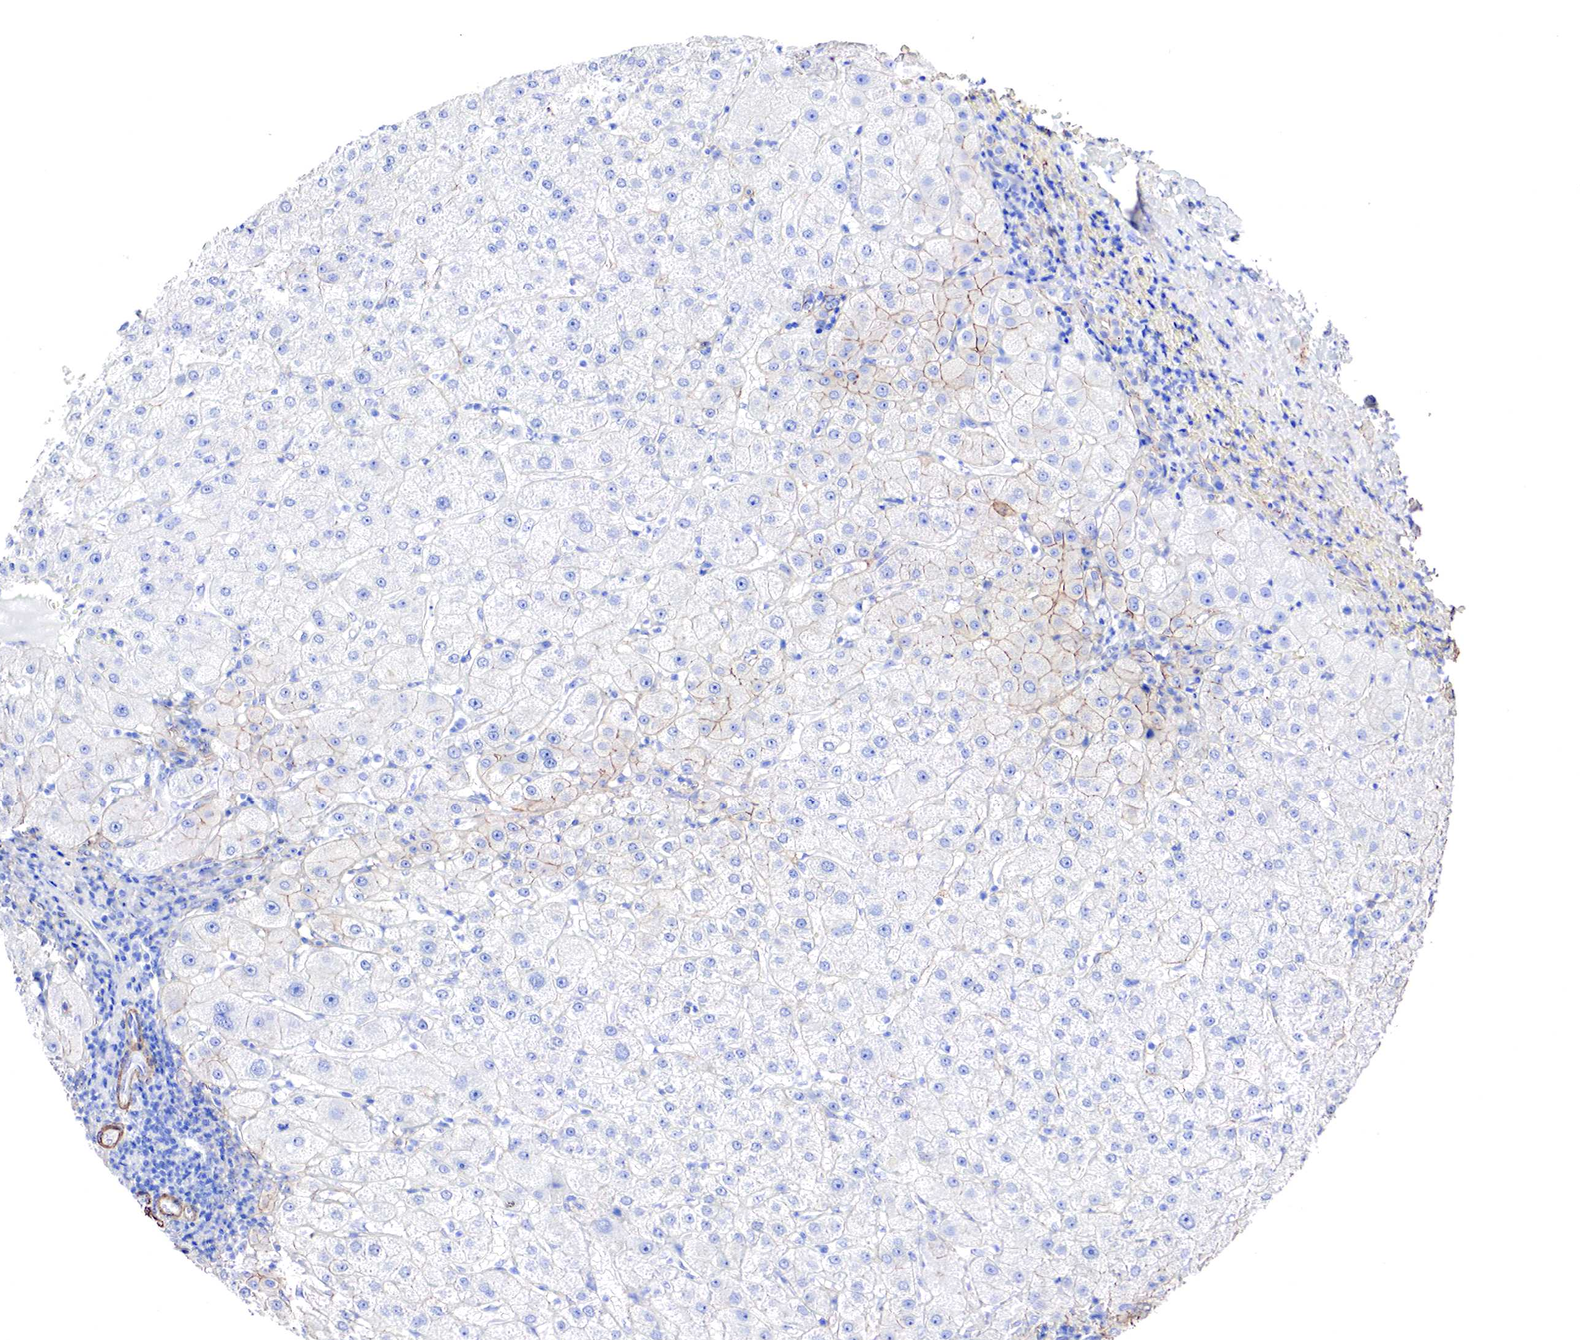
{"staining": {"intensity": "negative", "quantity": "none", "location": "none"}, "tissue": "liver", "cell_type": "Cholangiocytes", "image_type": "normal", "snomed": [{"axis": "morphology", "description": "Normal tissue, NOS"}, {"axis": "topography", "description": "Liver"}], "caption": "Image shows no significant protein positivity in cholangiocytes of normal liver.", "gene": "TPM1", "patient": {"sex": "female", "age": 79}}